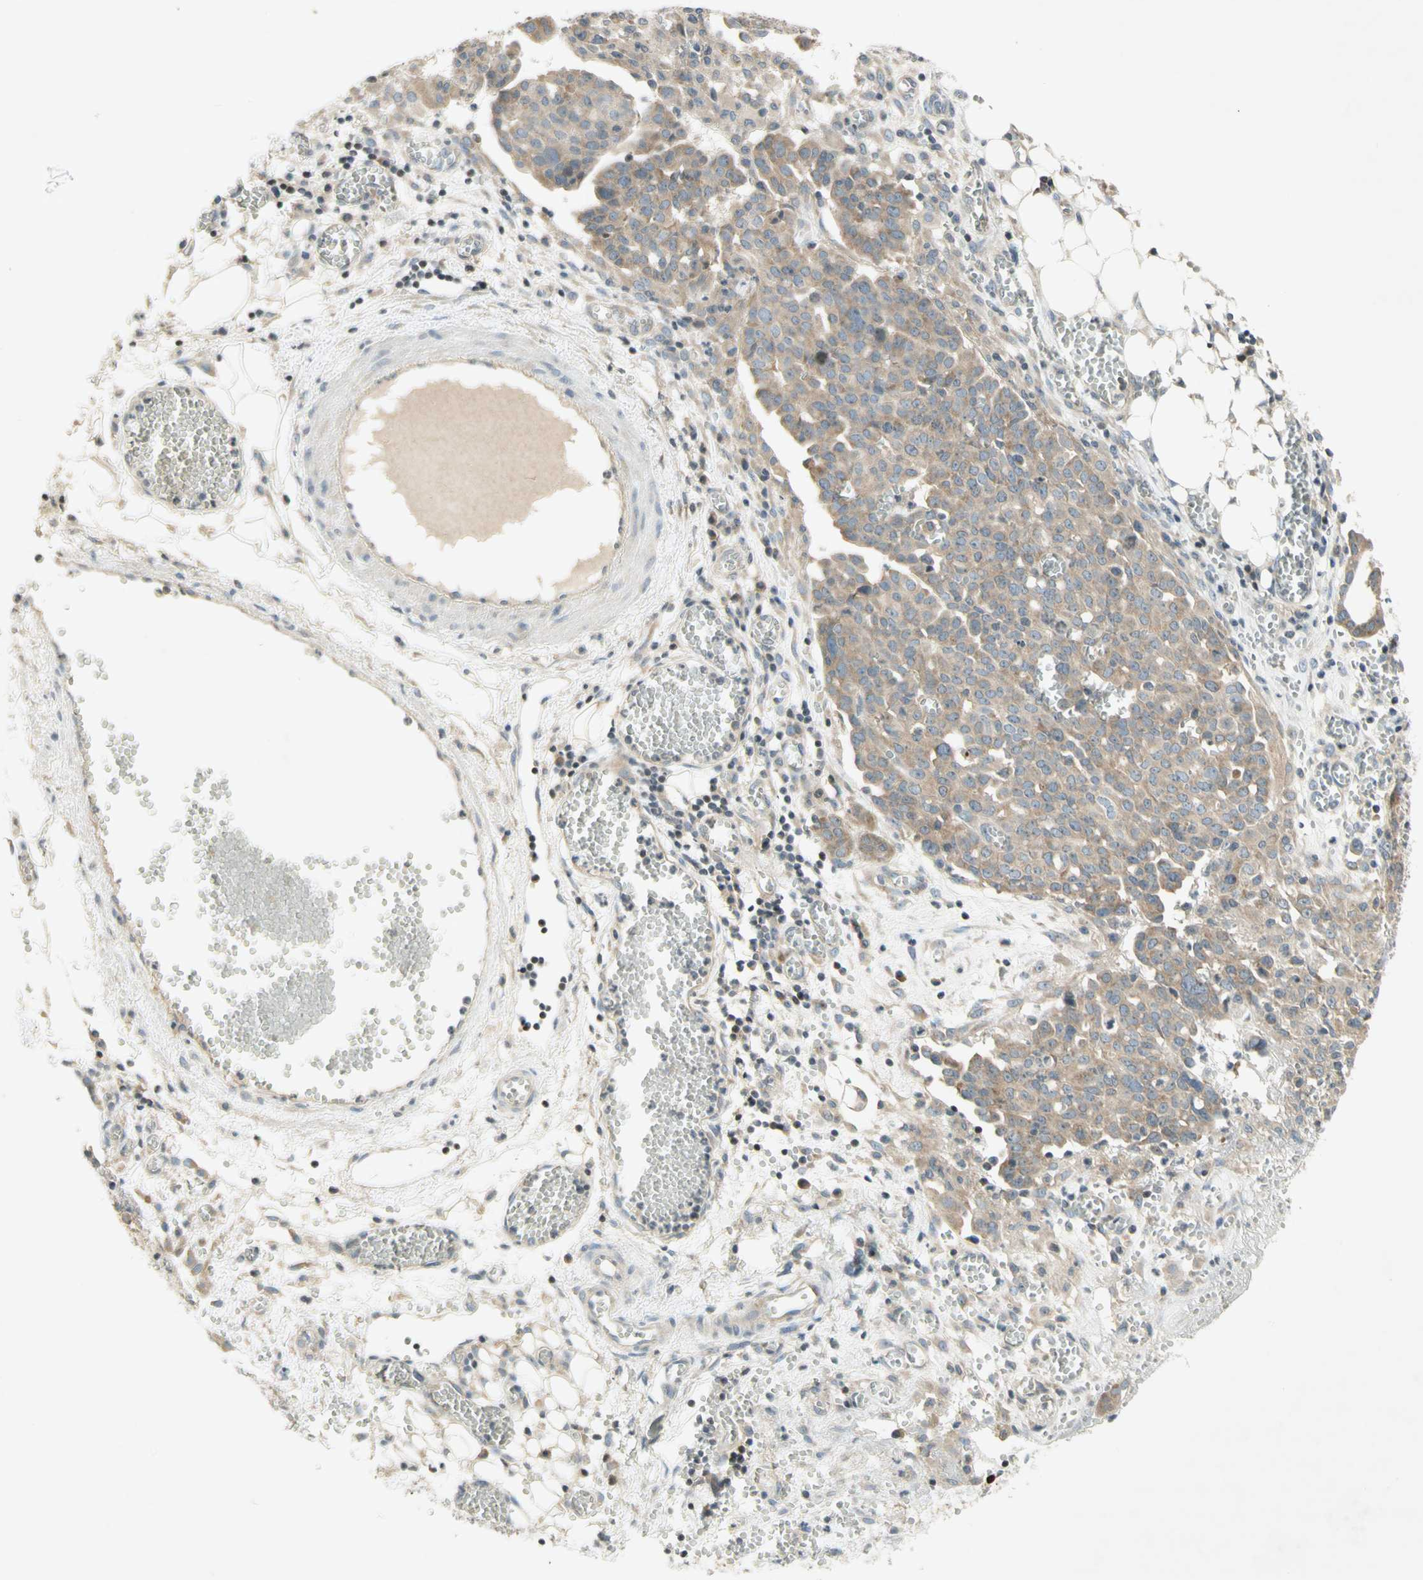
{"staining": {"intensity": "weak", "quantity": ">75%", "location": "cytoplasmic/membranous"}, "tissue": "ovarian cancer", "cell_type": "Tumor cells", "image_type": "cancer", "snomed": [{"axis": "morphology", "description": "Cystadenocarcinoma, serous, NOS"}, {"axis": "topography", "description": "Soft tissue"}, {"axis": "topography", "description": "Ovary"}], "caption": "Protein staining shows weak cytoplasmic/membranous positivity in approximately >75% of tumor cells in ovarian cancer. Using DAB (3,3'-diaminobenzidine) (brown) and hematoxylin (blue) stains, captured at high magnification using brightfield microscopy.", "gene": "ETF1", "patient": {"sex": "female", "age": 57}}